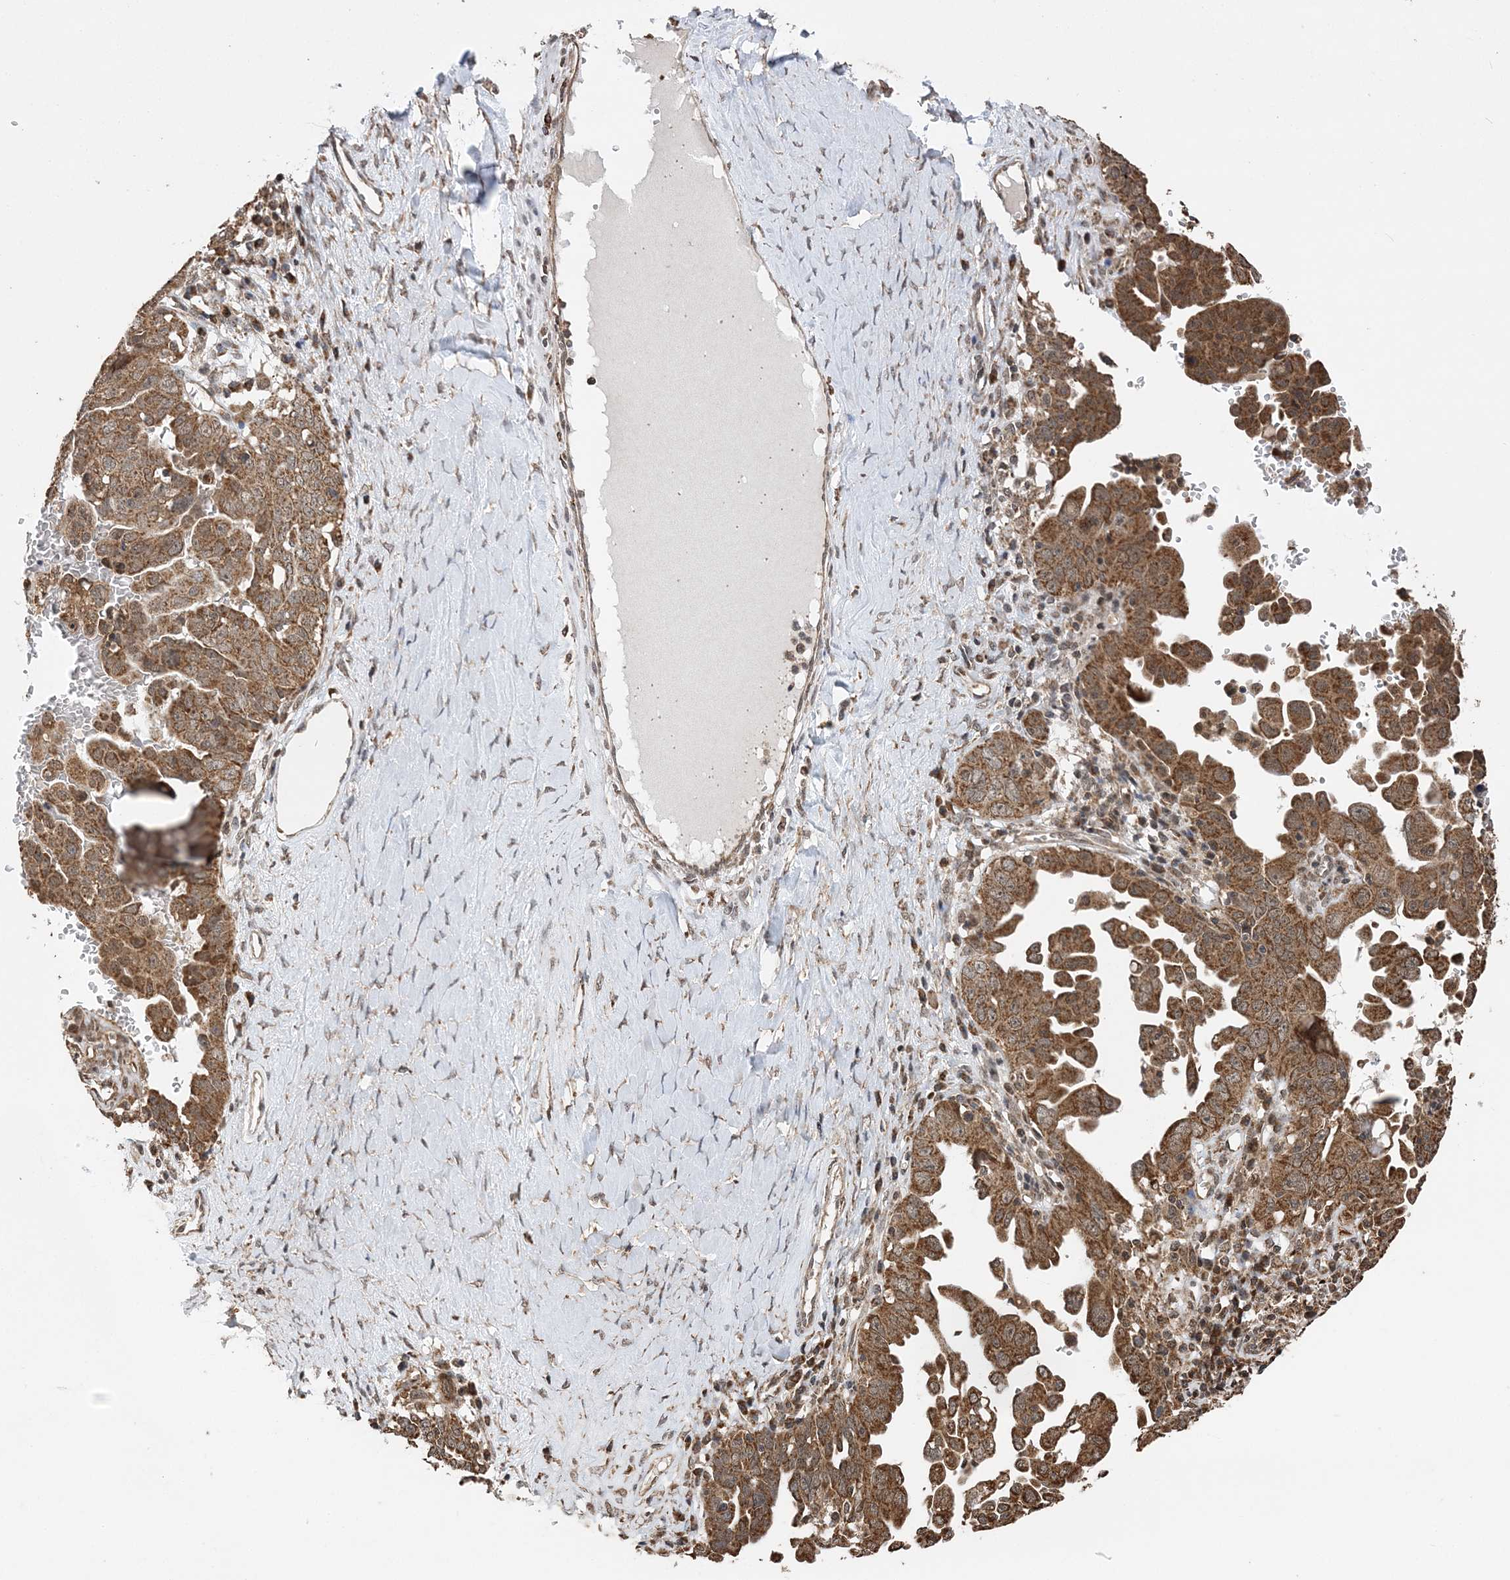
{"staining": {"intensity": "moderate", "quantity": ">75%", "location": "cytoplasmic/membranous"}, "tissue": "ovarian cancer", "cell_type": "Tumor cells", "image_type": "cancer", "snomed": [{"axis": "morphology", "description": "Carcinoma, endometroid"}, {"axis": "topography", "description": "Ovary"}], "caption": "Immunohistochemistry (DAB) staining of human endometroid carcinoma (ovarian) reveals moderate cytoplasmic/membranous protein positivity in about >75% of tumor cells.", "gene": "PCBP1", "patient": {"sex": "female", "age": 62}}